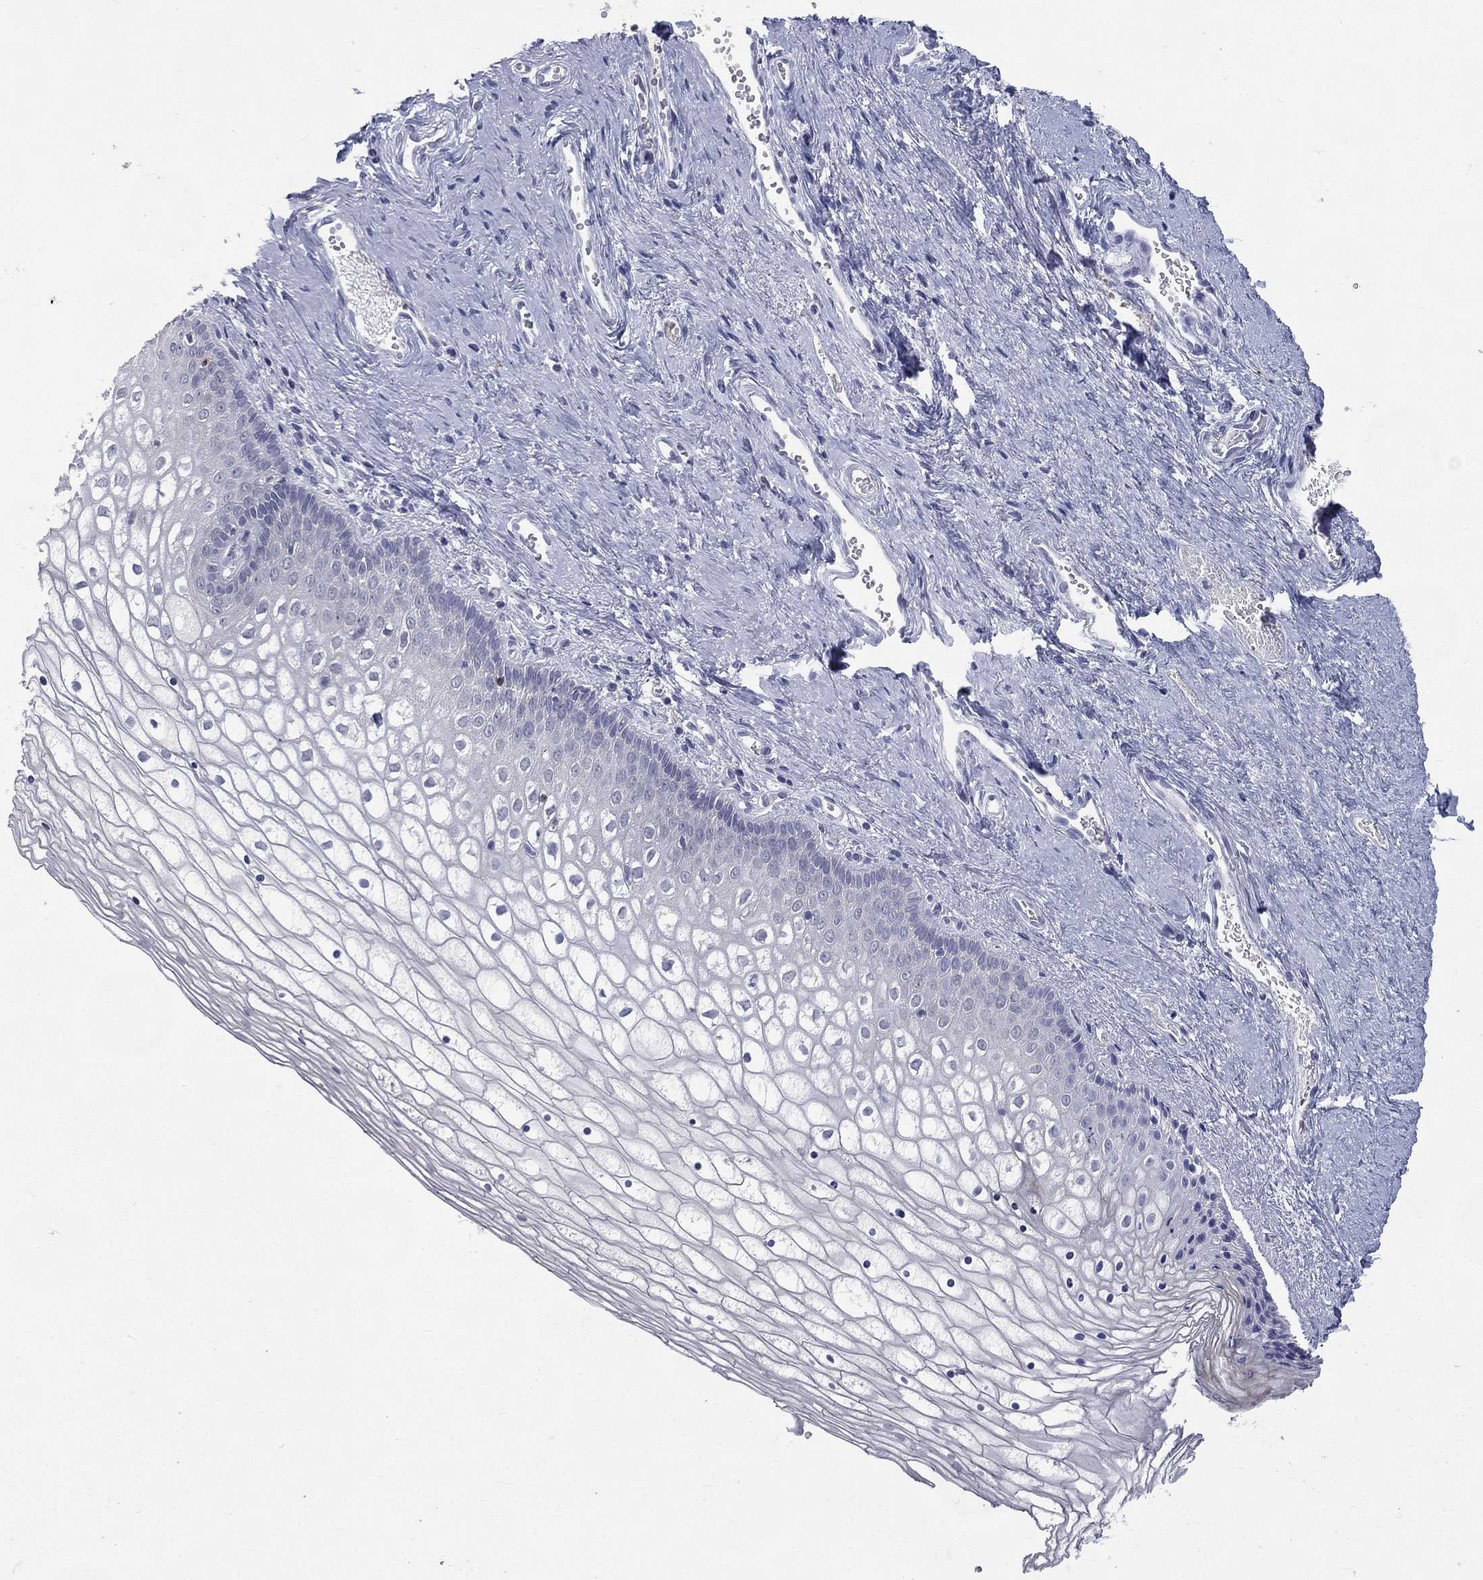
{"staining": {"intensity": "negative", "quantity": "none", "location": "none"}, "tissue": "vagina", "cell_type": "Squamous epithelial cells", "image_type": "normal", "snomed": [{"axis": "morphology", "description": "Normal tissue, NOS"}, {"axis": "topography", "description": "Vagina"}], "caption": "IHC photomicrograph of unremarkable vagina: vagina stained with DAB reveals no significant protein staining in squamous epithelial cells.", "gene": "IFT27", "patient": {"sex": "female", "age": 32}}